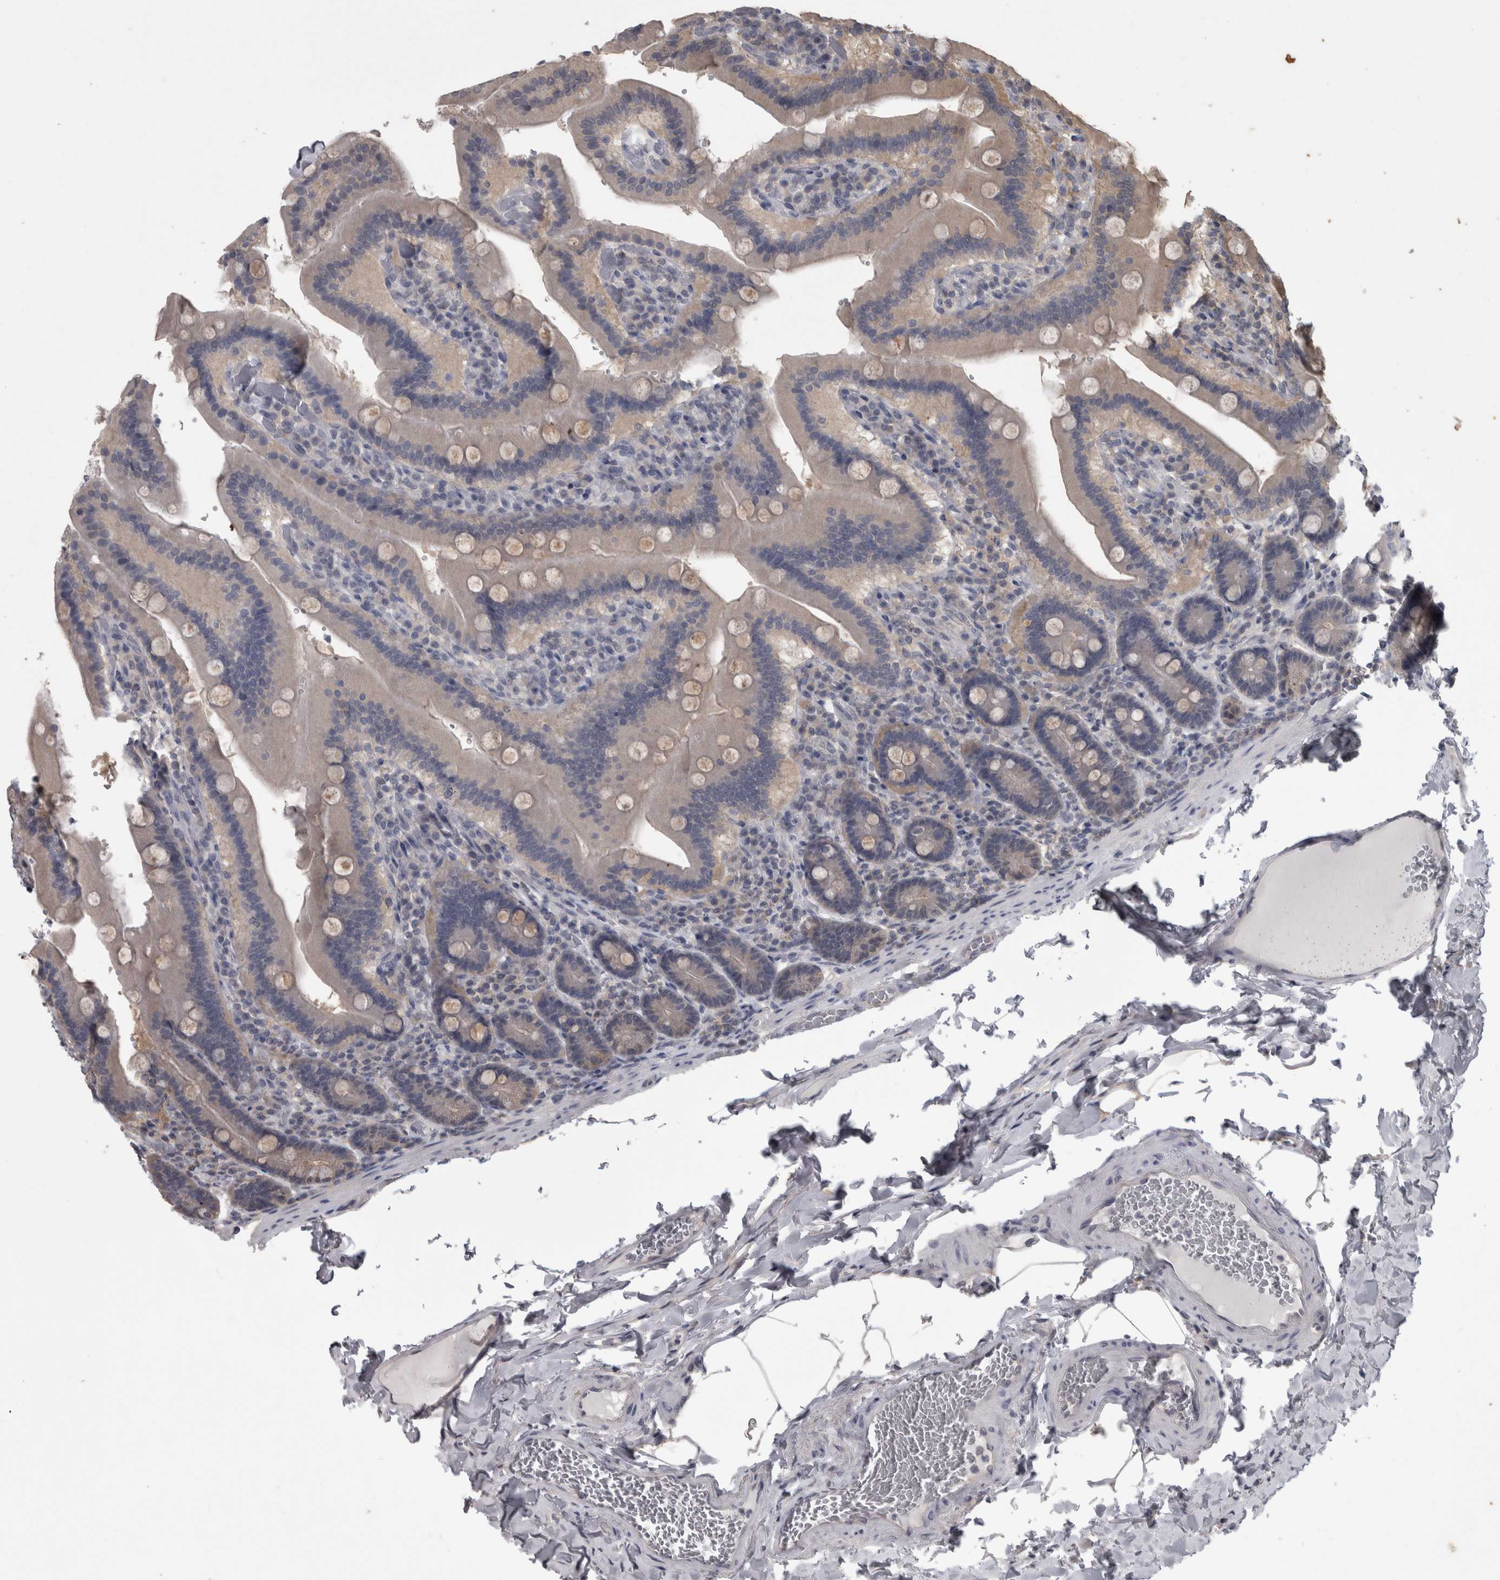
{"staining": {"intensity": "weak", "quantity": "<25%", "location": "cytoplasmic/membranous"}, "tissue": "duodenum", "cell_type": "Glandular cells", "image_type": "normal", "snomed": [{"axis": "morphology", "description": "Normal tissue, NOS"}, {"axis": "topography", "description": "Duodenum"}], "caption": "Histopathology image shows no significant protein expression in glandular cells of benign duodenum.", "gene": "APRT", "patient": {"sex": "female", "age": 62}}